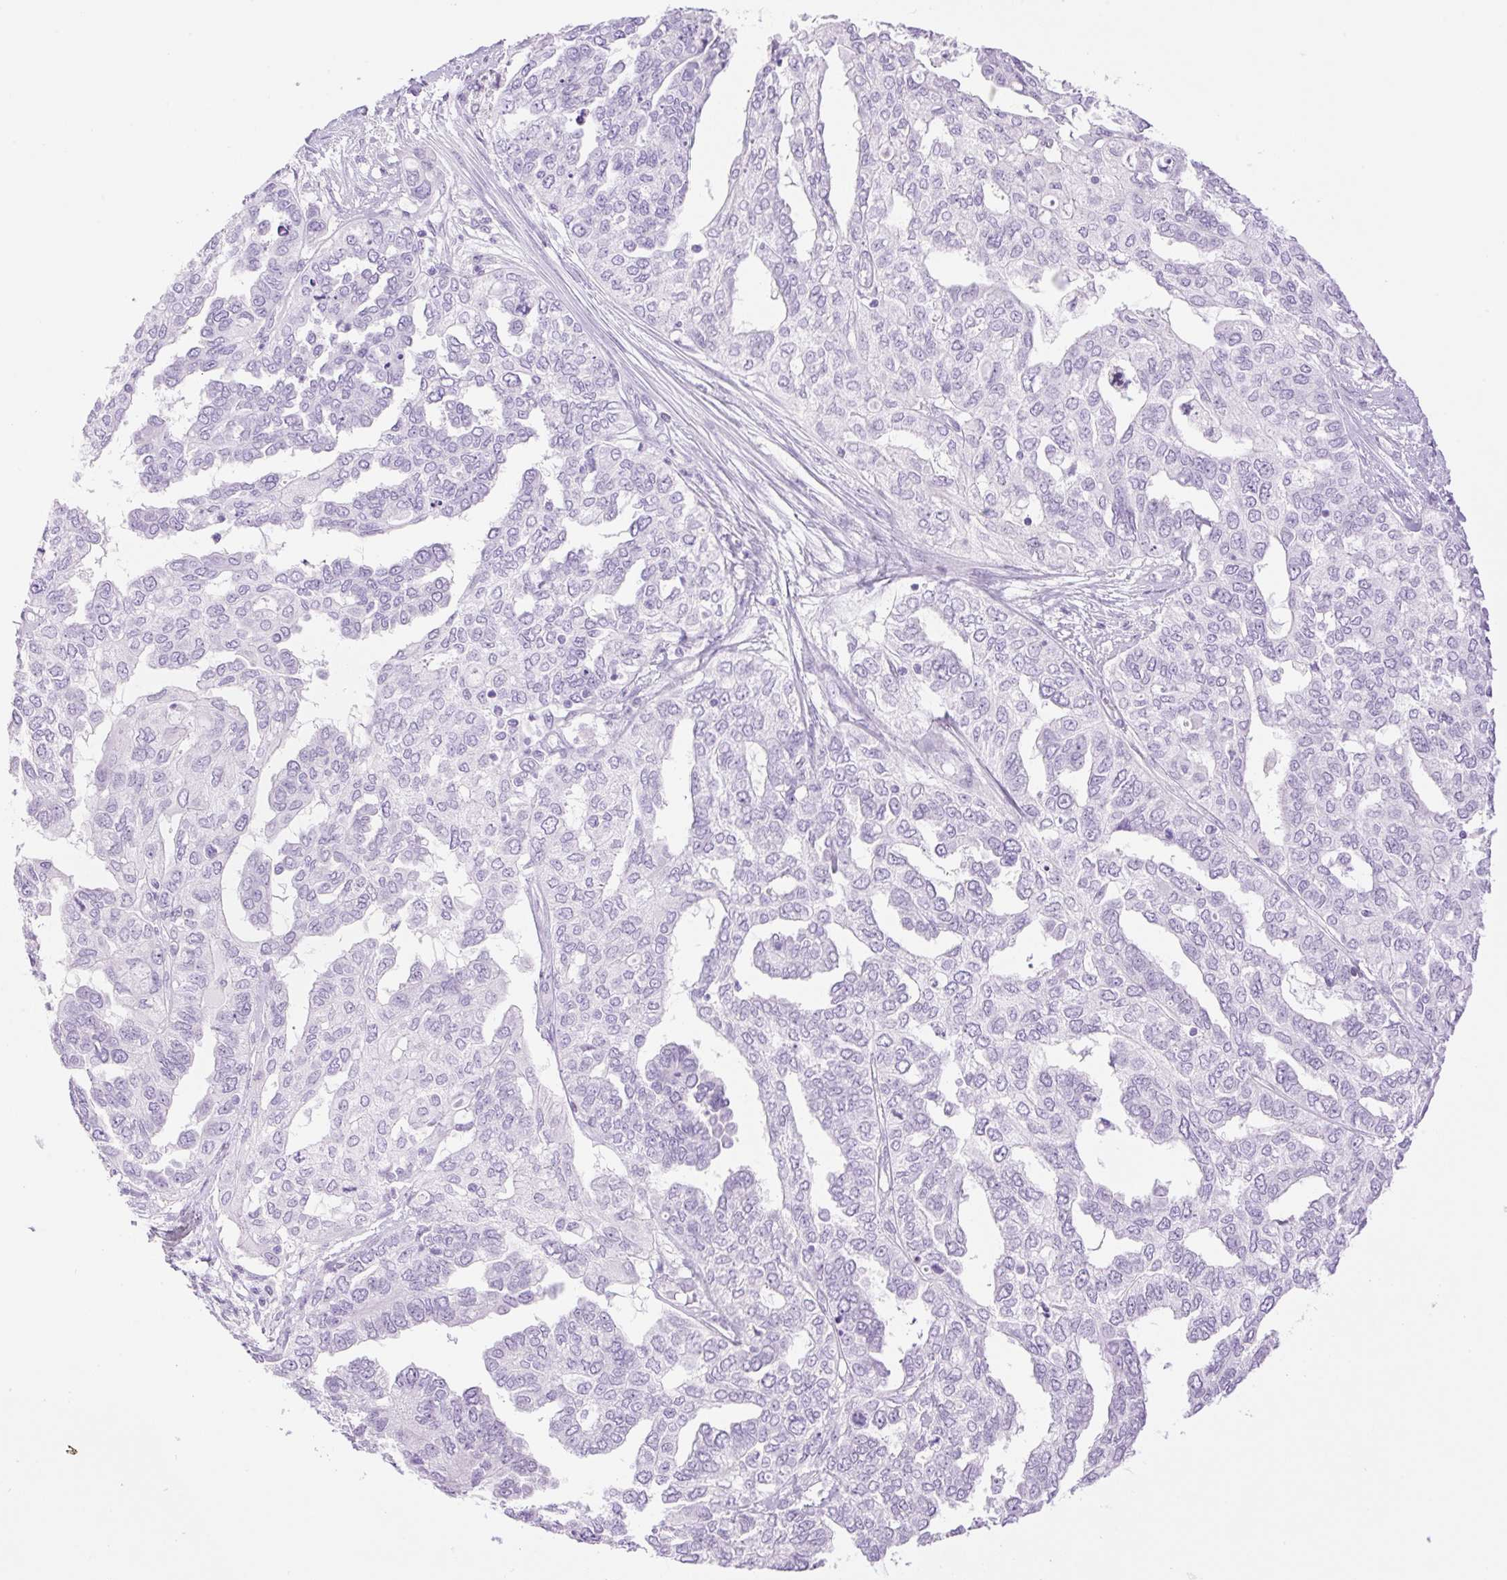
{"staining": {"intensity": "negative", "quantity": "none", "location": "none"}, "tissue": "ovarian cancer", "cell_type": "Tumor cells", "image_type": "cancer", "snomed": [{"axis": "morphology", "description": "Cystadenocarcinoma, serous, NOS"}, {"axis": "topography", "description": "Ovary"}], "caption": "Ovarian serous cystadenocarcinoma was stained to show a protein in brown. There is no significant positivity in tumor cells.", "gene": "SP140L", "patient": {"sex": "female", "age": 53}}